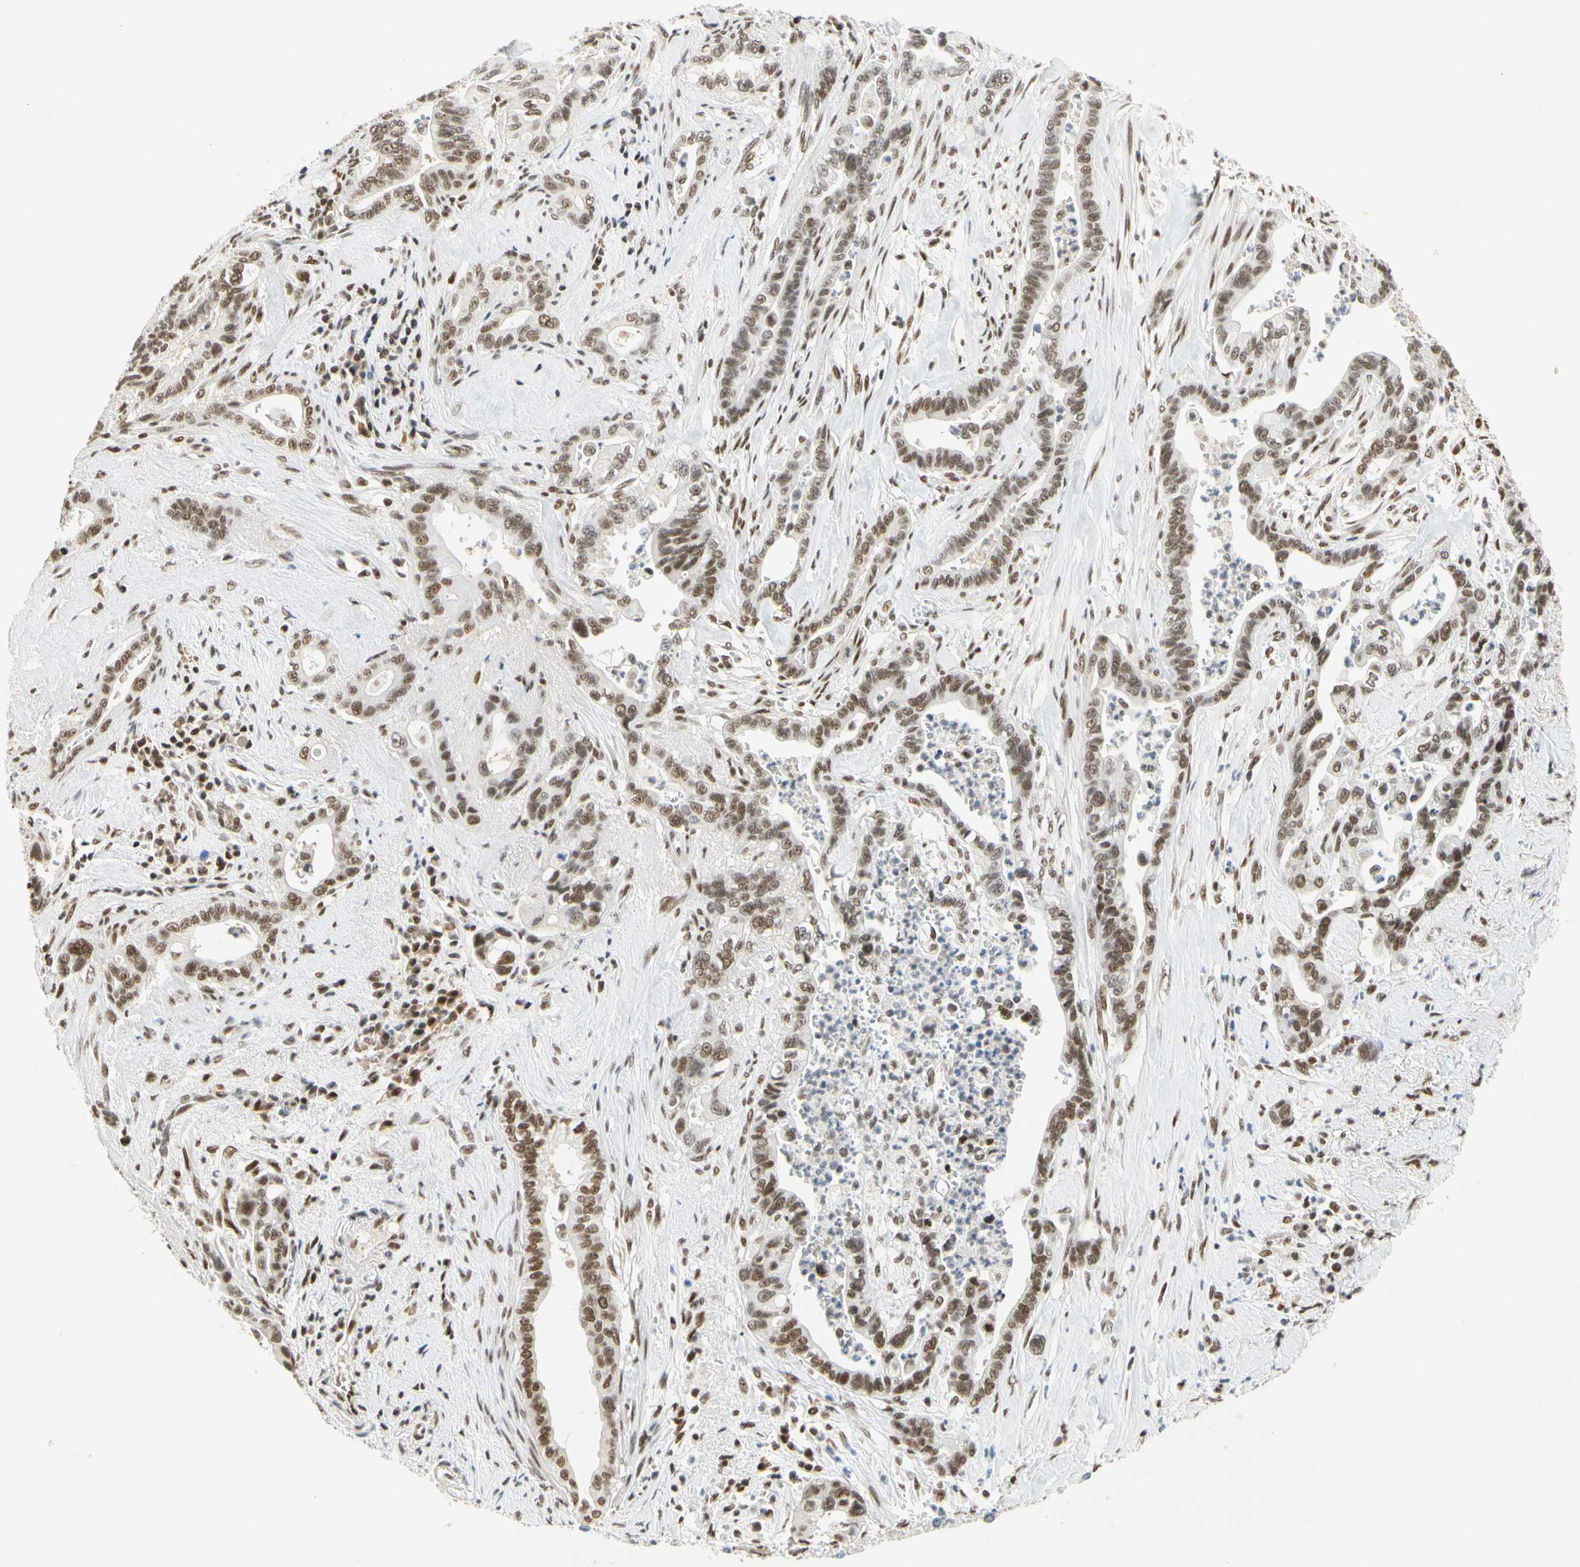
{"staining": {"intensity": "moderate", "quantity": ">75%", "location": "nuclear"}, "tissue": "pancreatic cancer", "cell_type": "Tumor cells", "image_type": "cancer", "snomed": [{"axis": "morphology", "description": "Adenocarcinoma, NOS"}, {"axis": "topography", "description": "Pancreas"}], "caption": "A histopathology image showing moderate nuclear expression in approximately >75% of tumor cells in pancreatic adenocarcinoma, as visualized by brown immunohistochemical staining.", "gene": "ZSCAN16", "patient": {"sex": "male", "age": 70}}